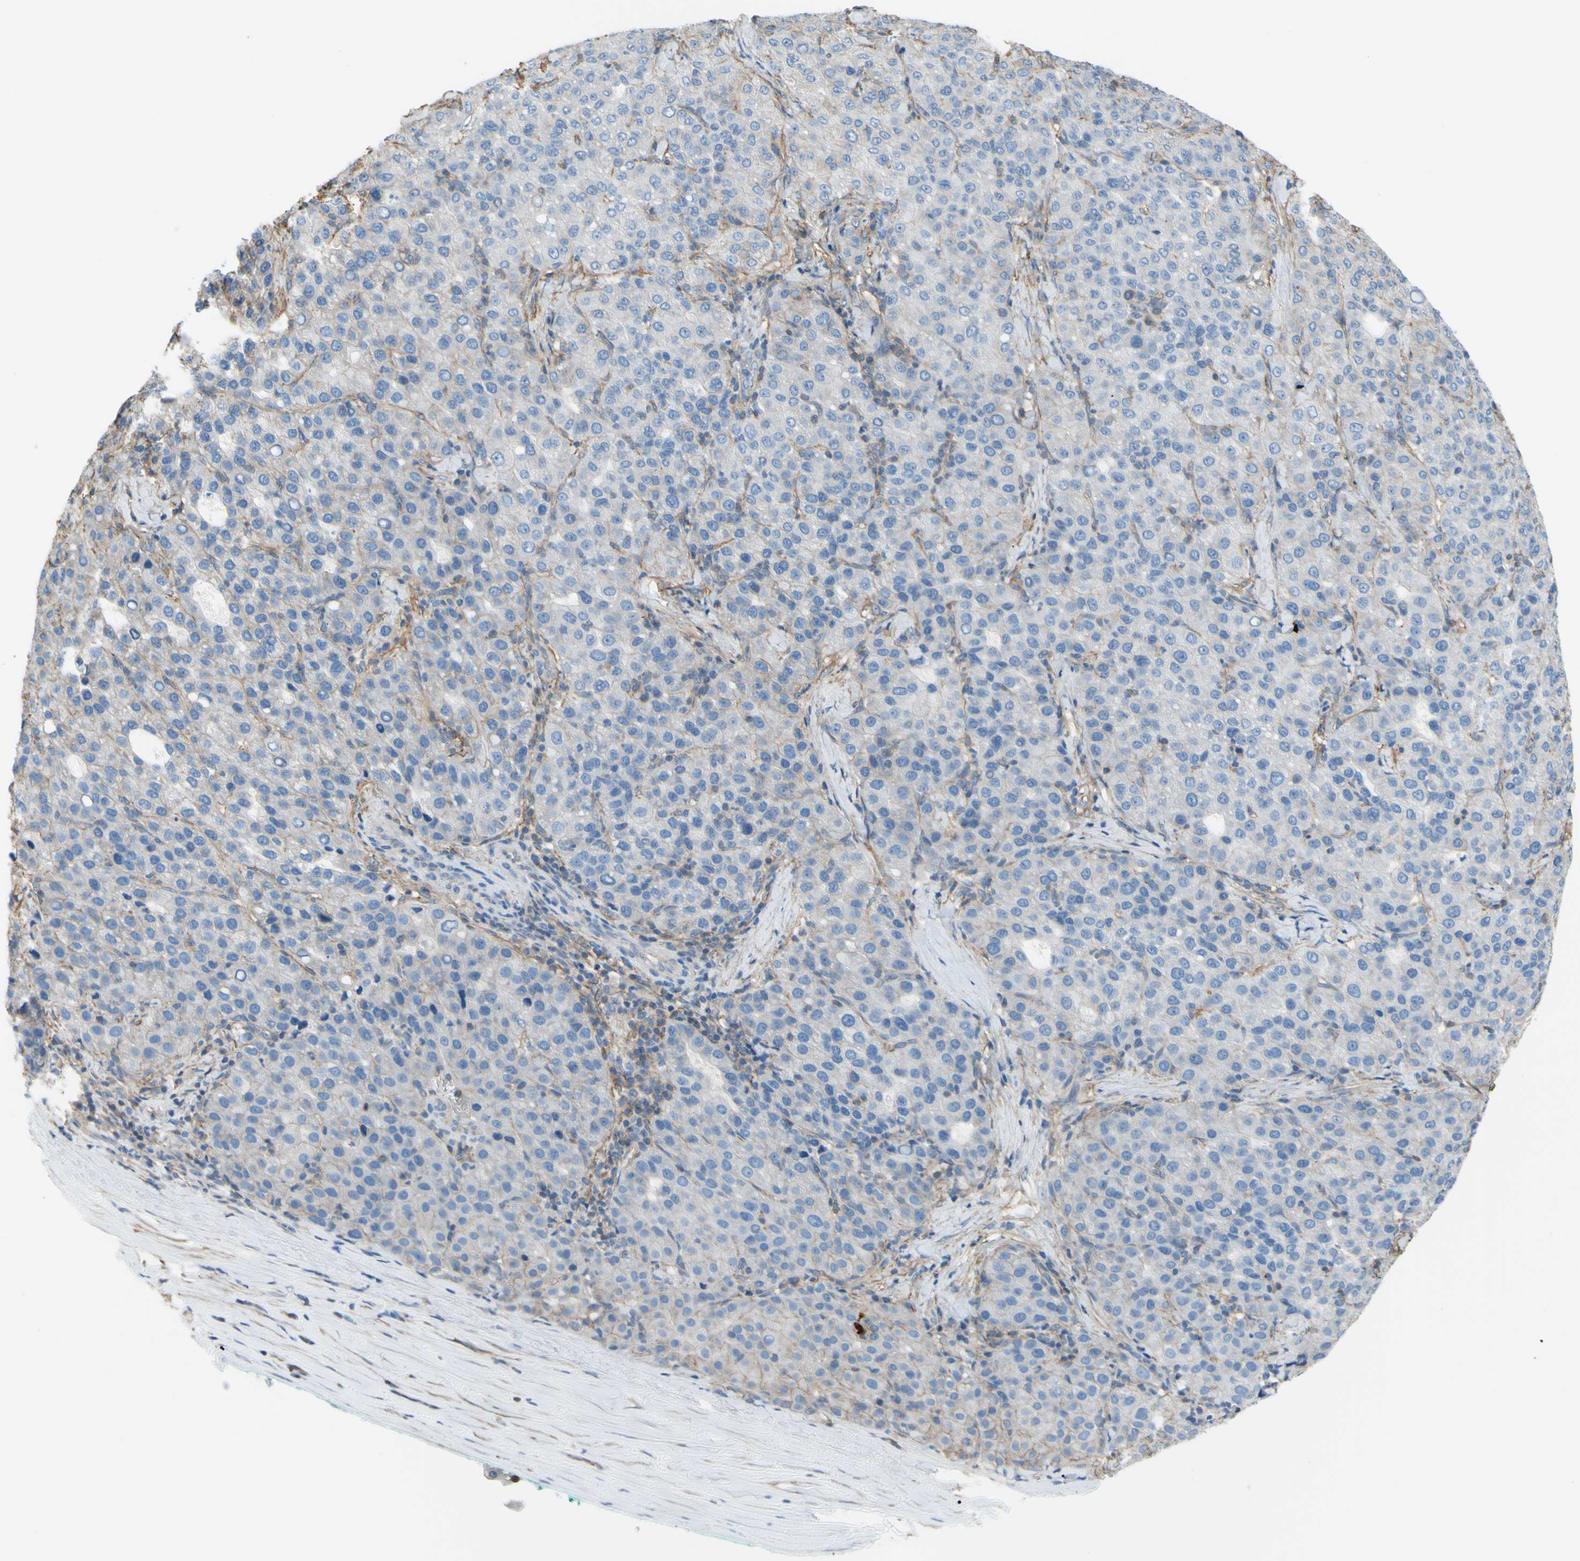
{"staining": {"intensity": "negative", "quantity": "none", "location": "none"}, "tissue": "liver cancer", "cell_type": "Tumor cells", "image_type": "cancer", "snomed": [{"axis": "morphology", "description": "Carcinoma, Hepatocellular, NOS"}, {"axis": "topography", "description": "Liver"}], "caption": "Tumor cells are negative for protein expression in human hepatocellular carcinoma (liver).", "gene": "ADD1", "patient": {"sex": "male", "age": 65}}